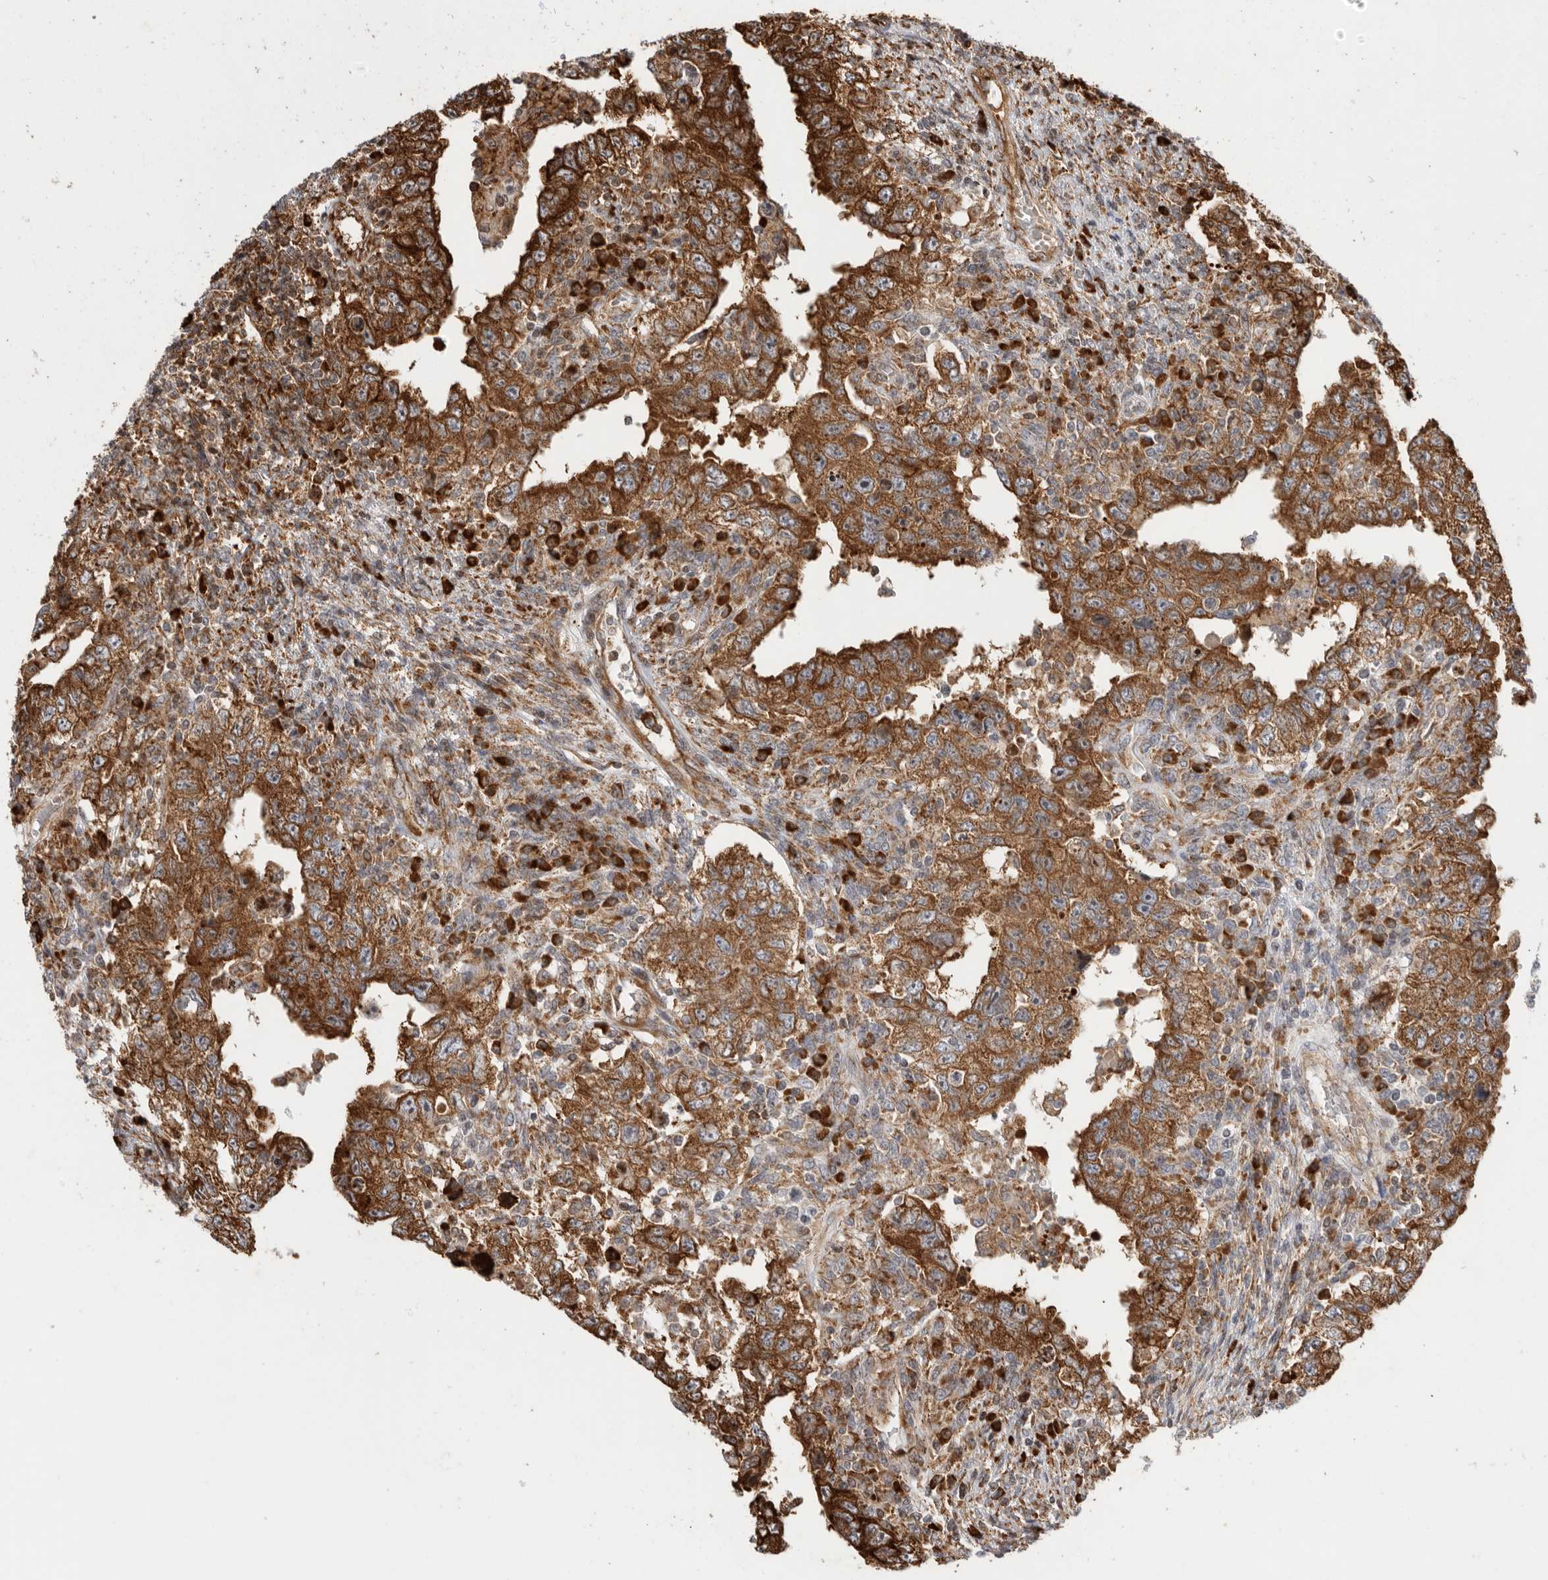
{"staining": {"intensity": "strong", "quantity": ">75%", "location": "cytoplasmic/membranous"}, "tissue": "testis cancer", "cell_type": "Tumor cells", "image_type": "cancer", "snomed": [{"axis": "morphology", "description": "Carcinoma, Embryonal, NOS"}, {"axis": "topography", "description": "Testis"}], "caption": "Immunohistochemistry (IHC) (DAB (3,3'-diaminobenzidine)) staining of human testis cancer (embryonal carcinoma) displays strong cytoplasmic/membranous protein positivity in approximately >75% of tumor cells. Using DAB (3,3'-diaminobenzidine) (brown) and hematoxylin (blue) stains, captured at high magnification using brightfield microscopy.", "gene": "FZD3", "patient": {"sex": "male", "age": 26}}